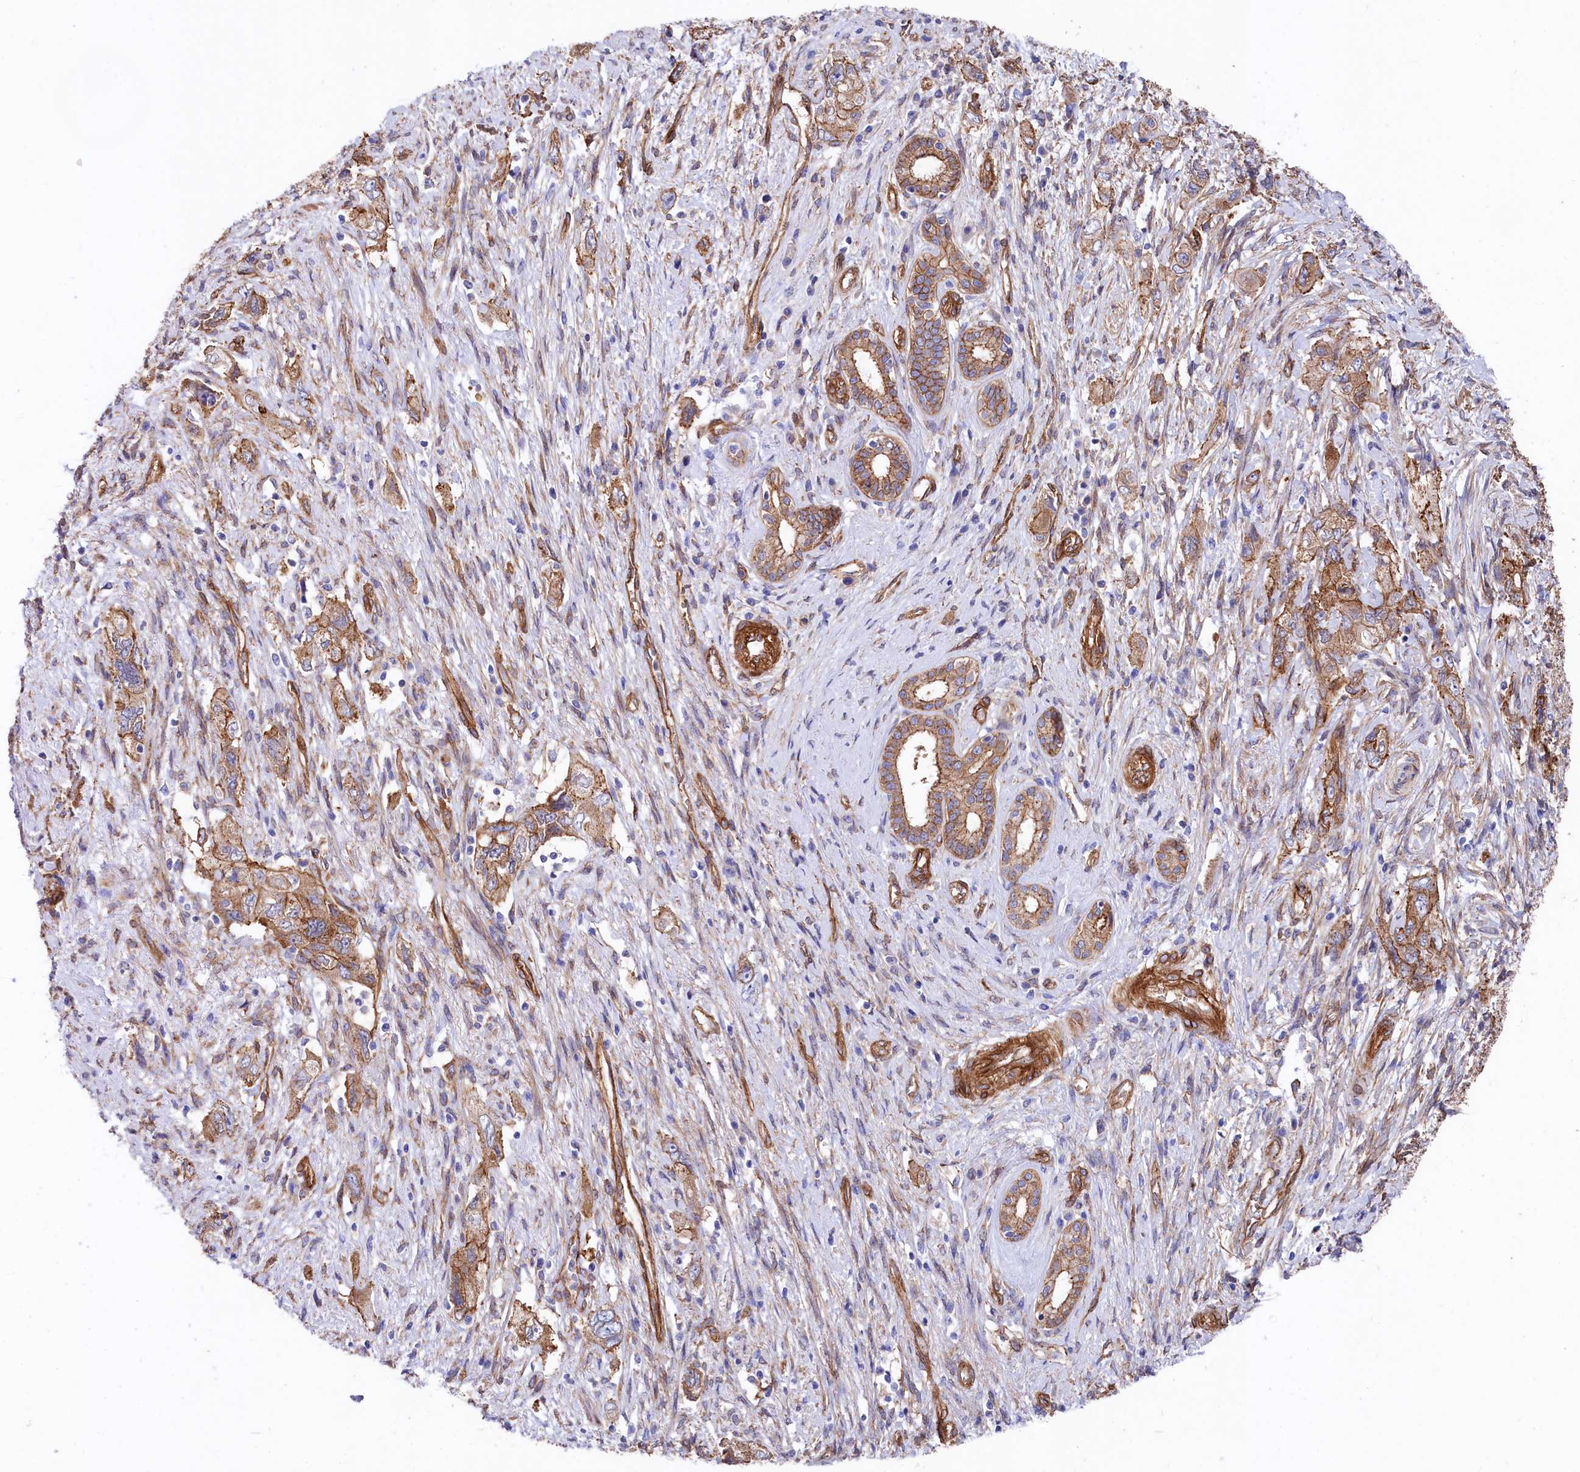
{"staining": {"intensity": "moderate", "quantity": ">75%", "location": "cytoplasmic/membranous"}, "tissue": "pancreatic cancer", "cell_type": "Tumor cells", "image_type": "cancer", "snomed": [{"axis": "morphology", "description": "Adenocarcinoma, NOS"}, {"axis": "topography", "description": "Pancreas"}], "caption": "Protein analysis of adenocarcinoma (pancreatic) tissue shows moderate cytoplasmic/membranous expression in about >75% of tumor cells. The protein is shown in brown color, while the nuclei are stained blue.", "gene": "TNKS1BP1", "patient": {"sex": "female", "age": 73}}